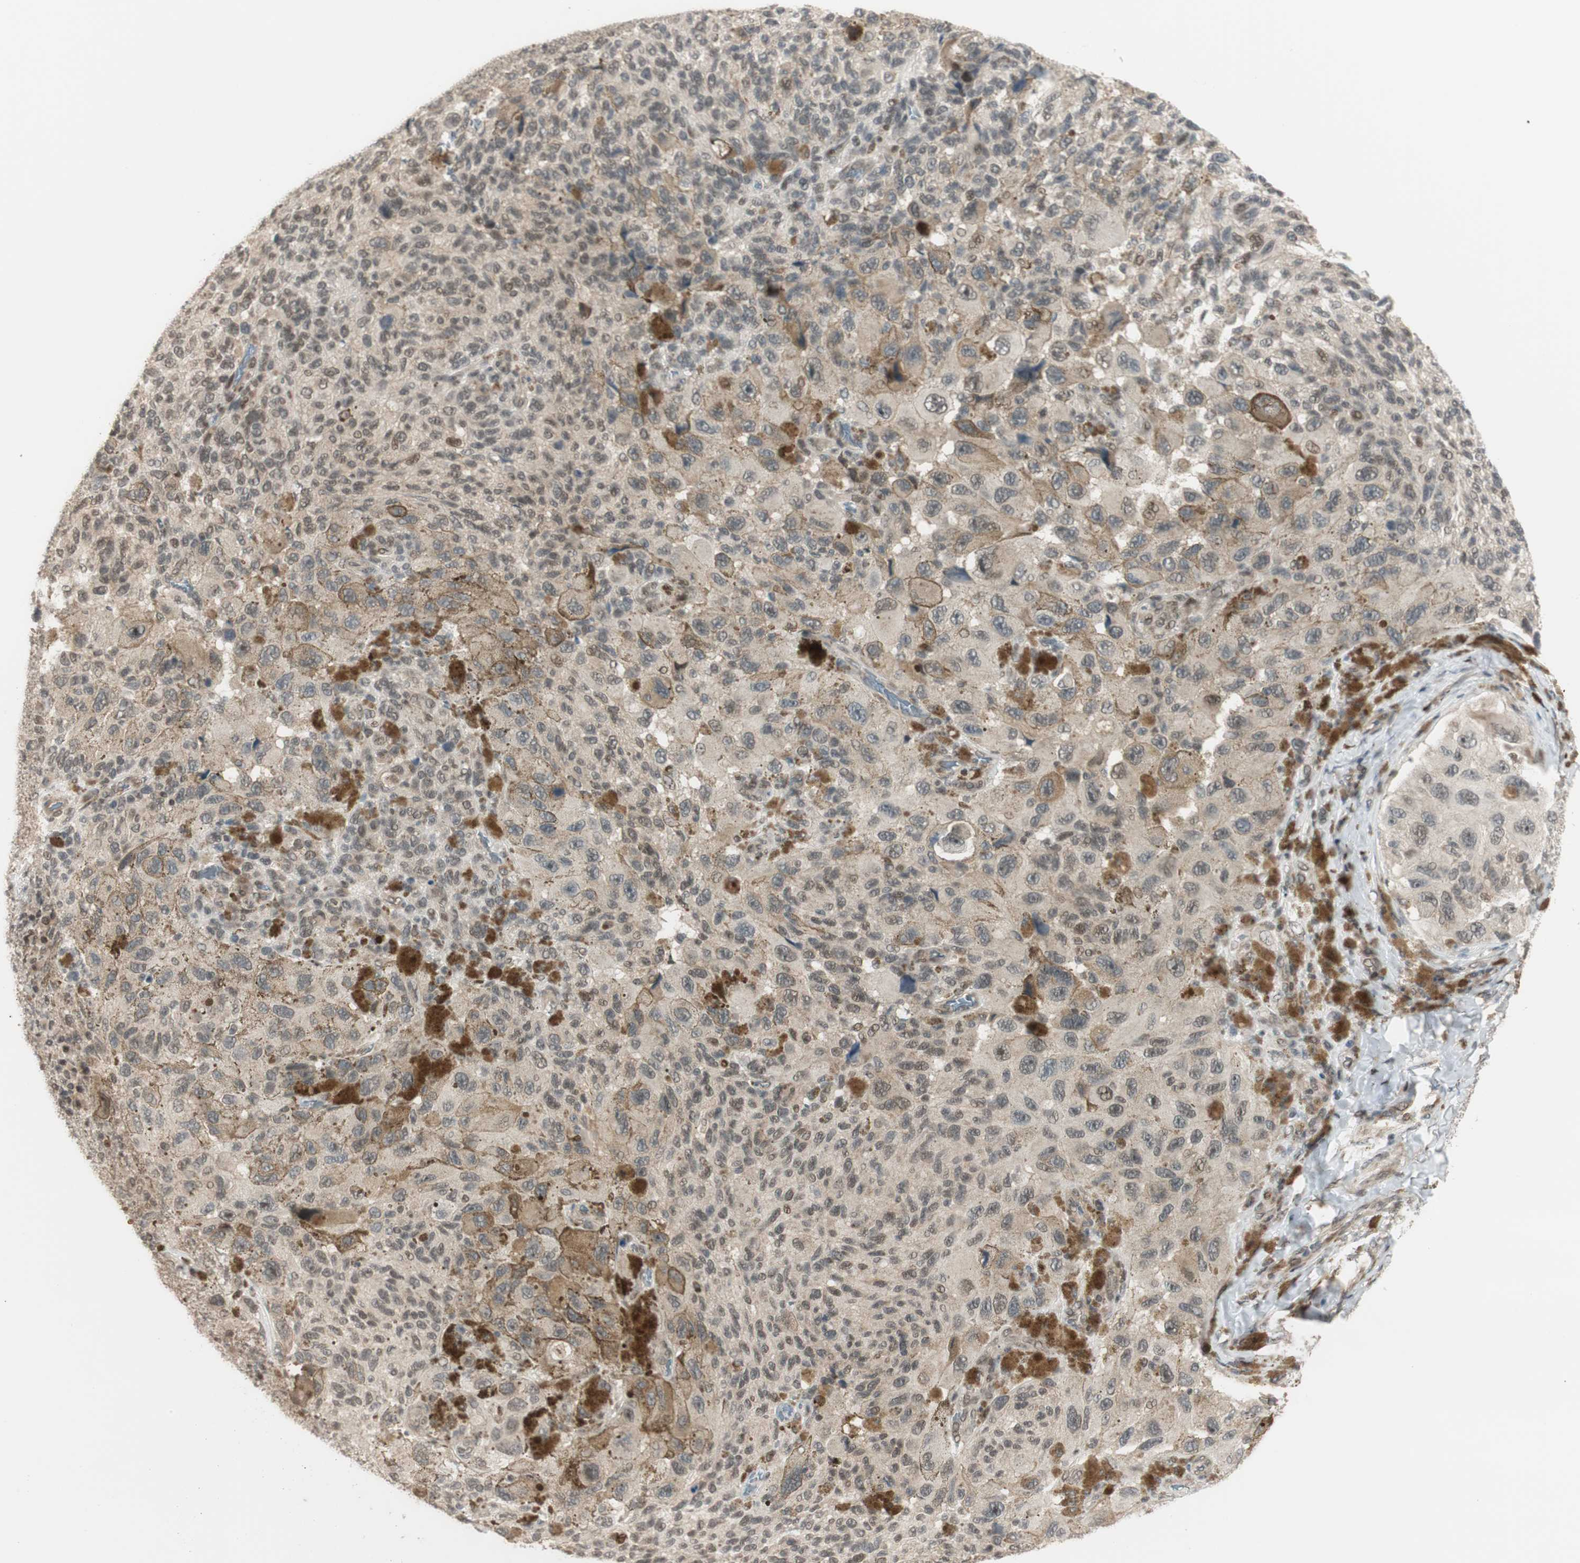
{"staining": {"intensity": "weak", "quantity": ">75%", "location": "cytoplasmic/membranous"}, "tissue": "melanoma", "cell_type": "Tumor cells", "image_type": "cancer", "snomed": [{"axis": "morphology", "description": "Malignant melanoma, NOS"}, {"axis": "topography", "description": "Skin"}], "caption": "Immunohistochemical staining of melanoma exhibits low levels of weak cytoplasmic/membranous staining in approximately >75% of tumor cells.", "gene": "BRMS1", "patient": {"sex": "female", "age": 73}}